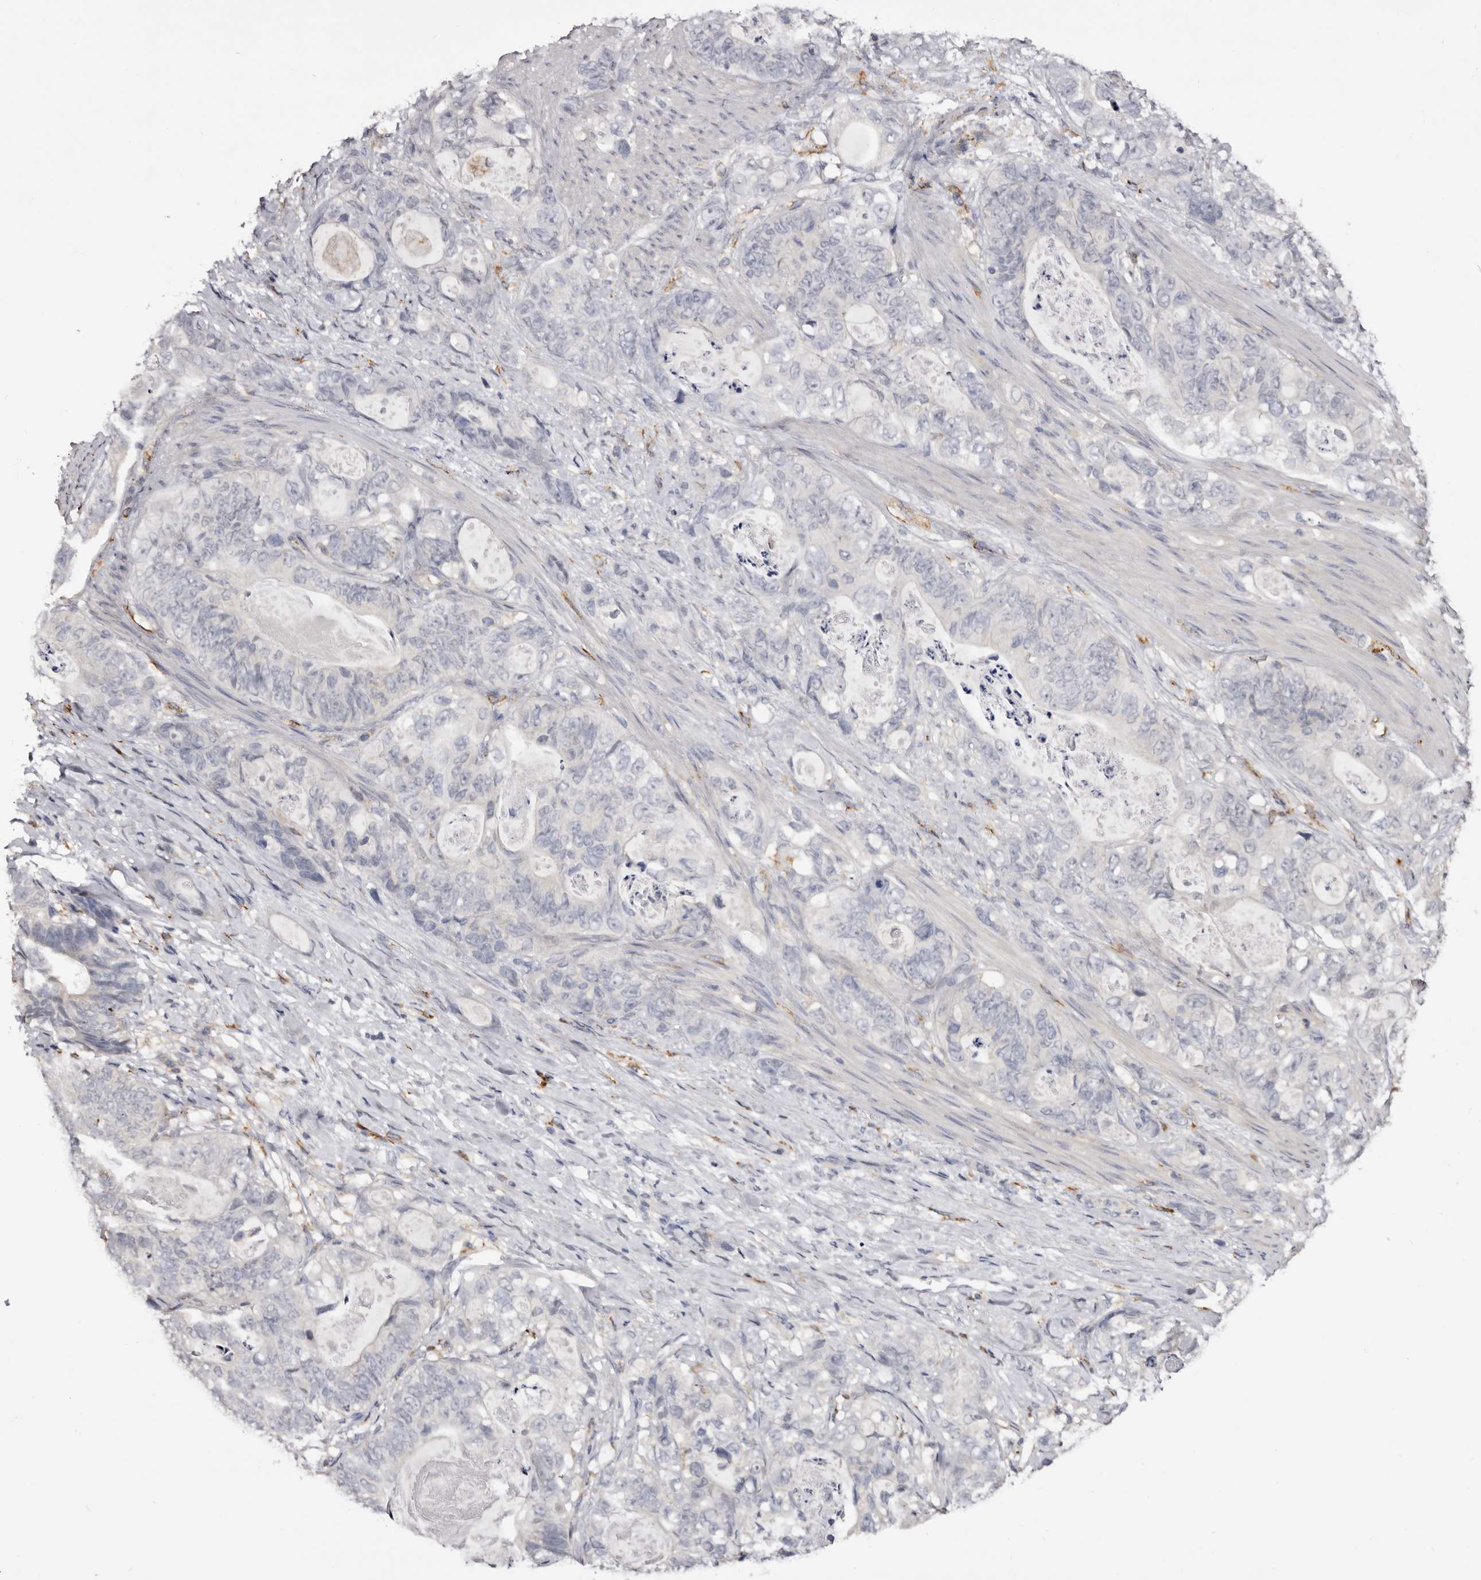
{"staining": {"intensity": "negative", "quantity": "none", "location": "none"}, "tissue": "stomach cancer", "cell_type": "Tumor cells", "image_type": "cancer", "snomed": [{"axis": "morphology", "description": "Normal tissue, NOS"}, {"axis": "morphology", "description": "Adenocarcinoma, NOS"}, {"axis": "topography", "description": "Stomach"}], "caption": "Immunohistochemical staining of adenocarcinoma (stomach) reveals no significant expression in tumor cells.", "gene": "TNNI1", "patient": {"sex": "female", "age": 89}}